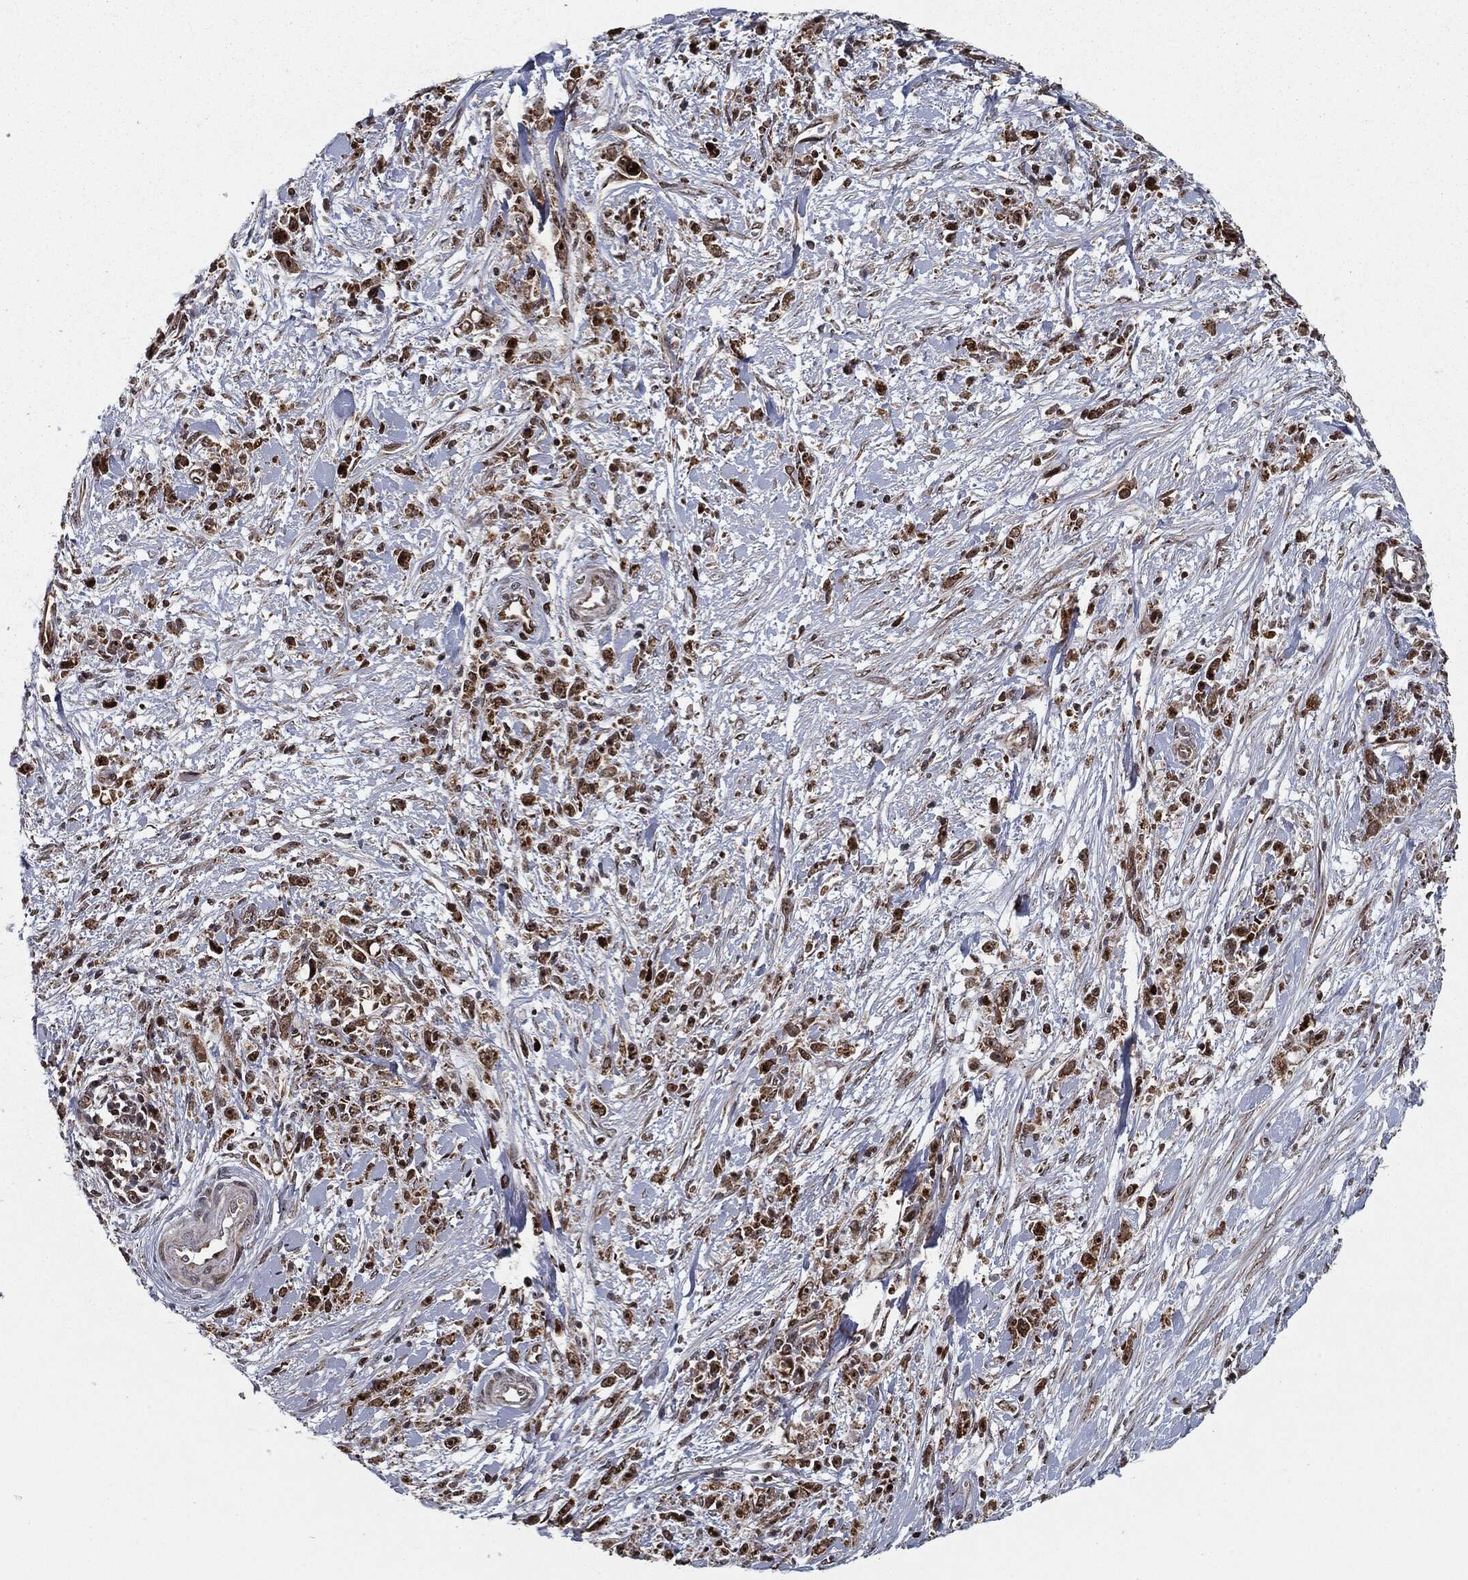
{"staining": {"intensity": "strong", "quantity": "25%-75%", "location": "cytoplasmic/membranous,nuclear"}, "tissue": "stomach cancer", "cell_type": "Tumor cells", "image_type": "cancer", "snomed": [{"axis": "morphology", "description": "Adenocarcinoma, NOS"}, {"axis": "topography", "description": "Stomach"}], "caption": "Immunohistochemistry histopathology image of adenocarcinoma (stomach) stained for a protein (brown), which reveals high levels of strong cytoplasmic/membranous and nuclear staining in approximately 25%-75% of tumor cells.", "gene": "CHCHD2", "patient": {"sex": "female", "age": 59}}